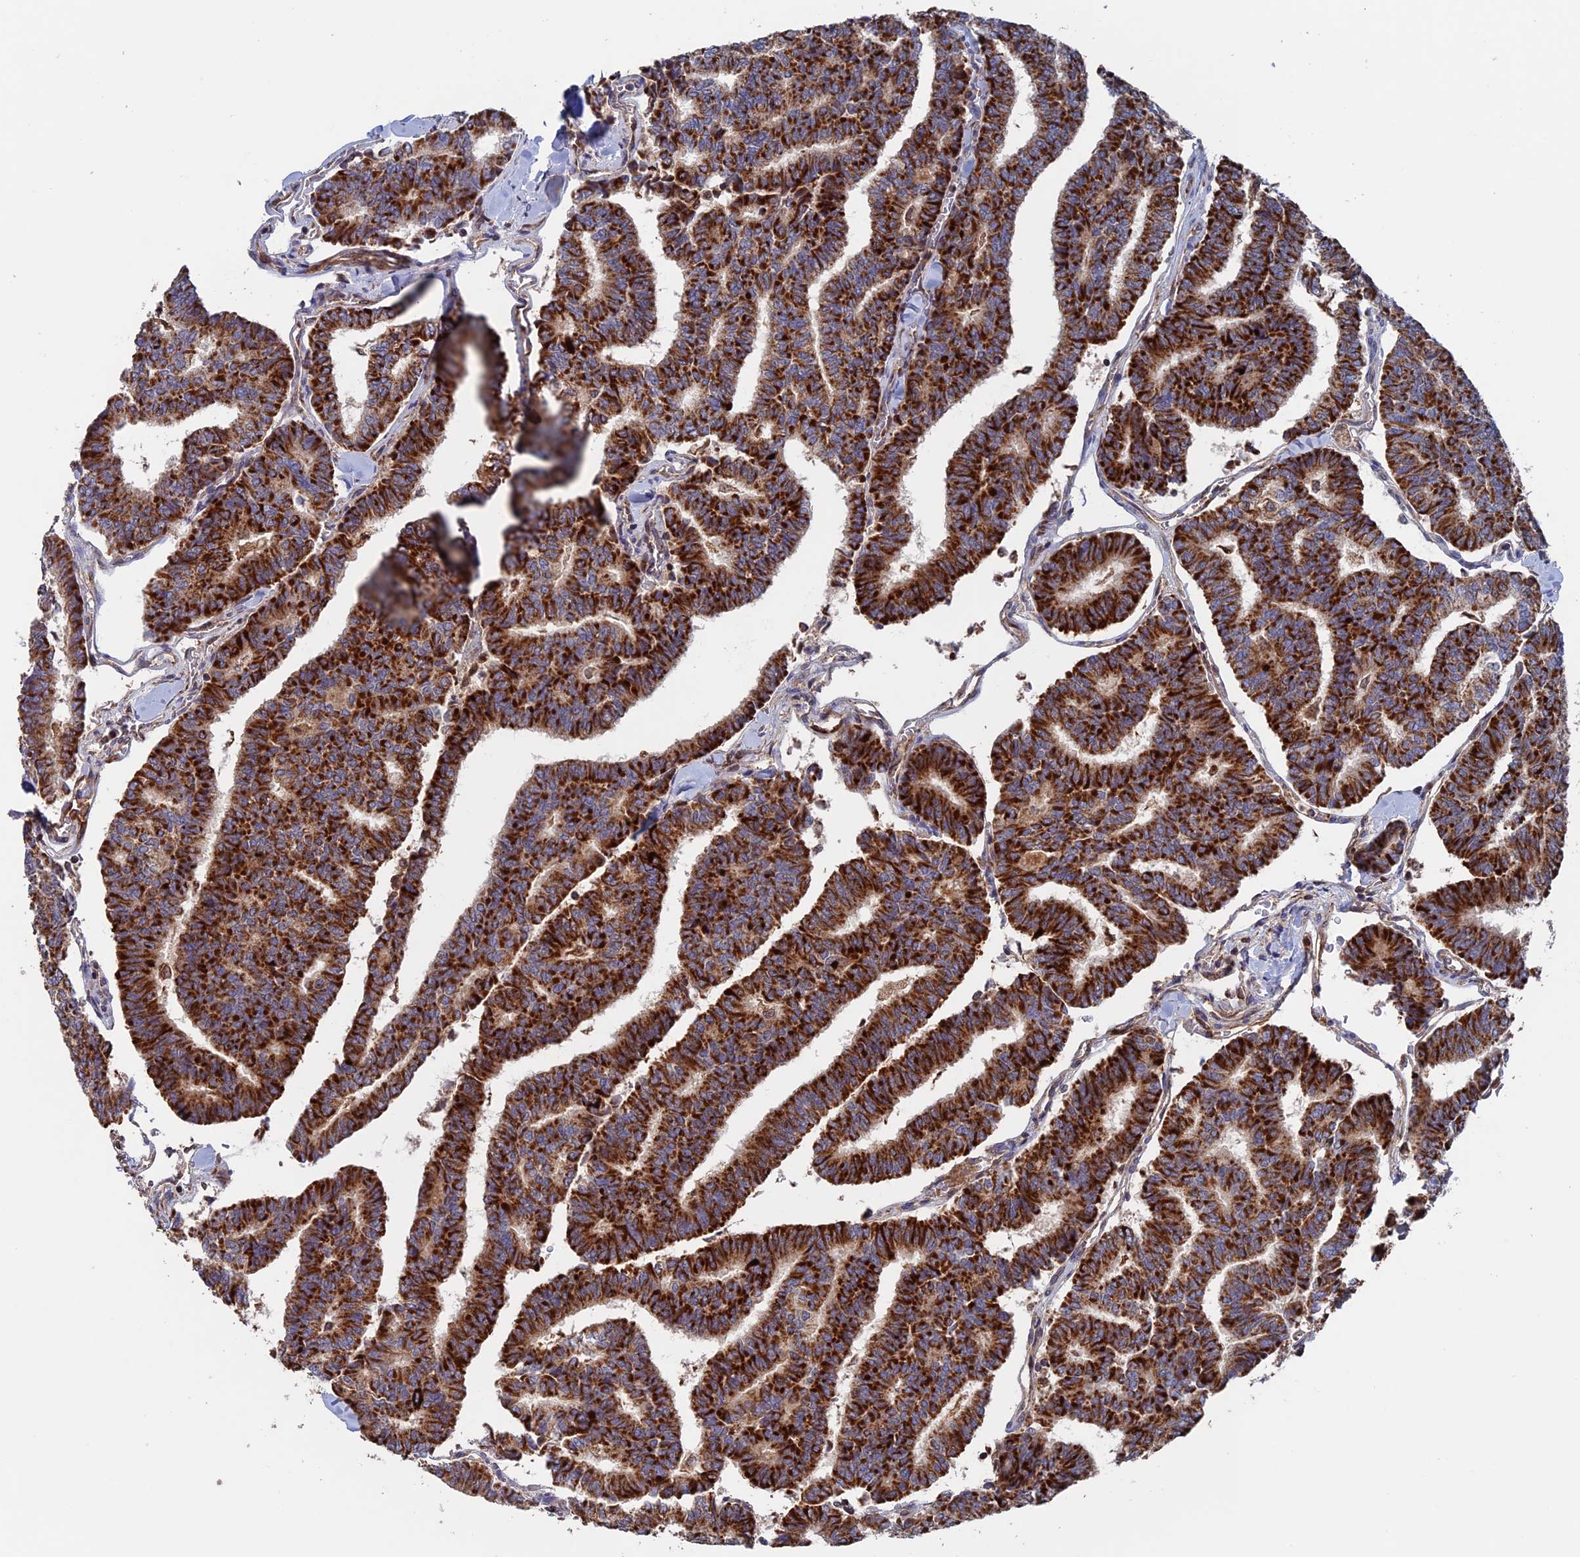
{"staining": {"intensity": "strong", "quantity": ">75%", "location": "cytoplasmic/membranous"}, "tissue": "thyroid cancer", "cell_type": "Tumor cells", "image_type": "cancer", "snomed": [{"axis": "morphology", "description": "Papillary adenocarcinoma, NOS"}, {"axis": "topography", "description": "Thyroid gland"}], "caption": "Thyroid papillary adenocarcinoma tissue reveals strong cytoplasmic/membranous staining in about >75% of tumor cells", "gene": "DTYMK", "patient": {"sex": "female", "age": 35}}